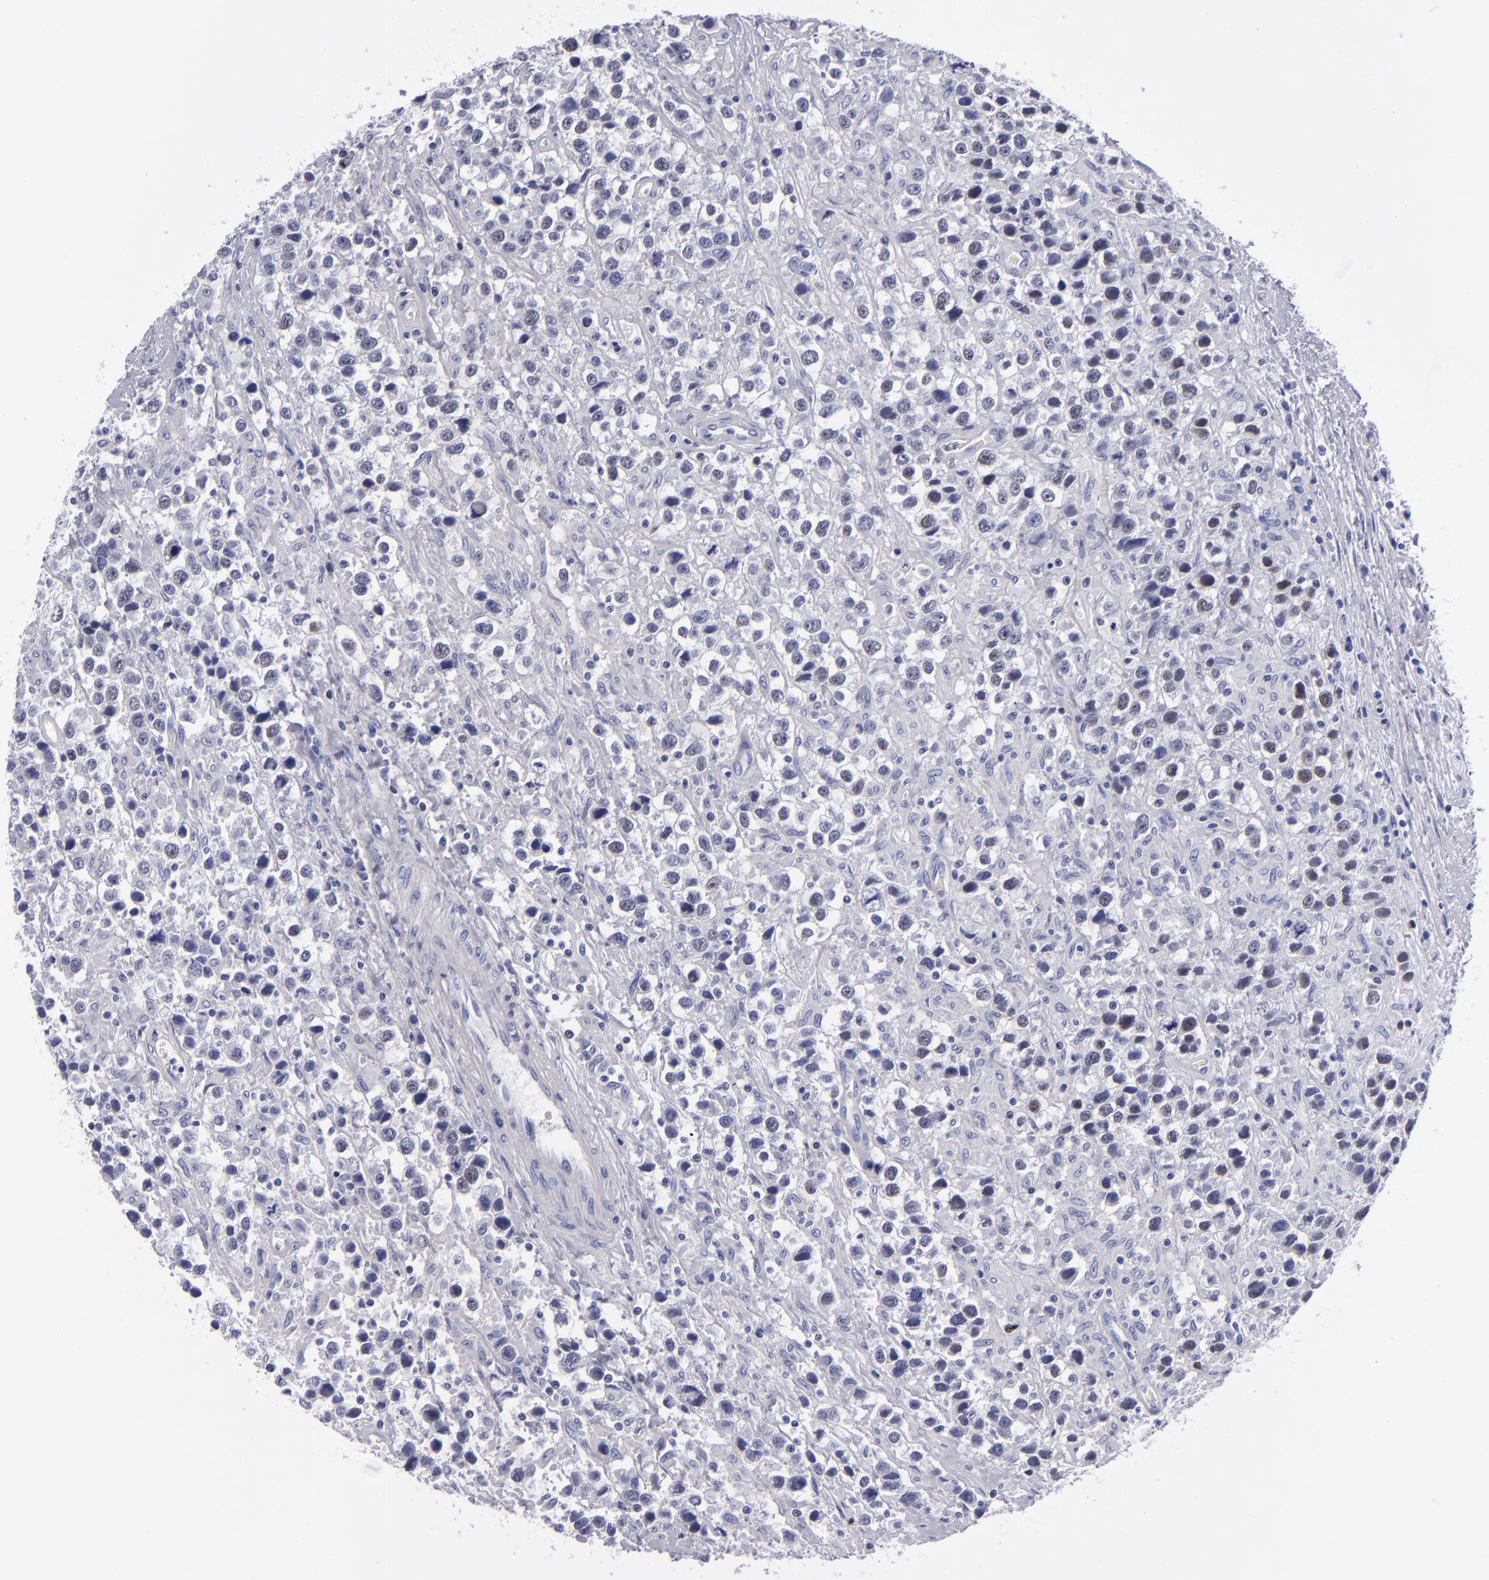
{"staining": {"intensity": "negative", "quantity": "none", "location": "none"}, "tissue": "testis cancer", "cell_type": "Tumor cells", "image_type": "cancer", "snomed": [{"axis": "morphology", "description": "Seminoma, NOS"}, {"axis": "topography", "description": "Testis"}], "caption": "IHC photomicrograph of neoplastic tissue: human testis cancer stained with DAB reveals no significant protein staining in tumor cells.", "gene": "MCM7", "patient": {"sex": "male", "age": 43}}